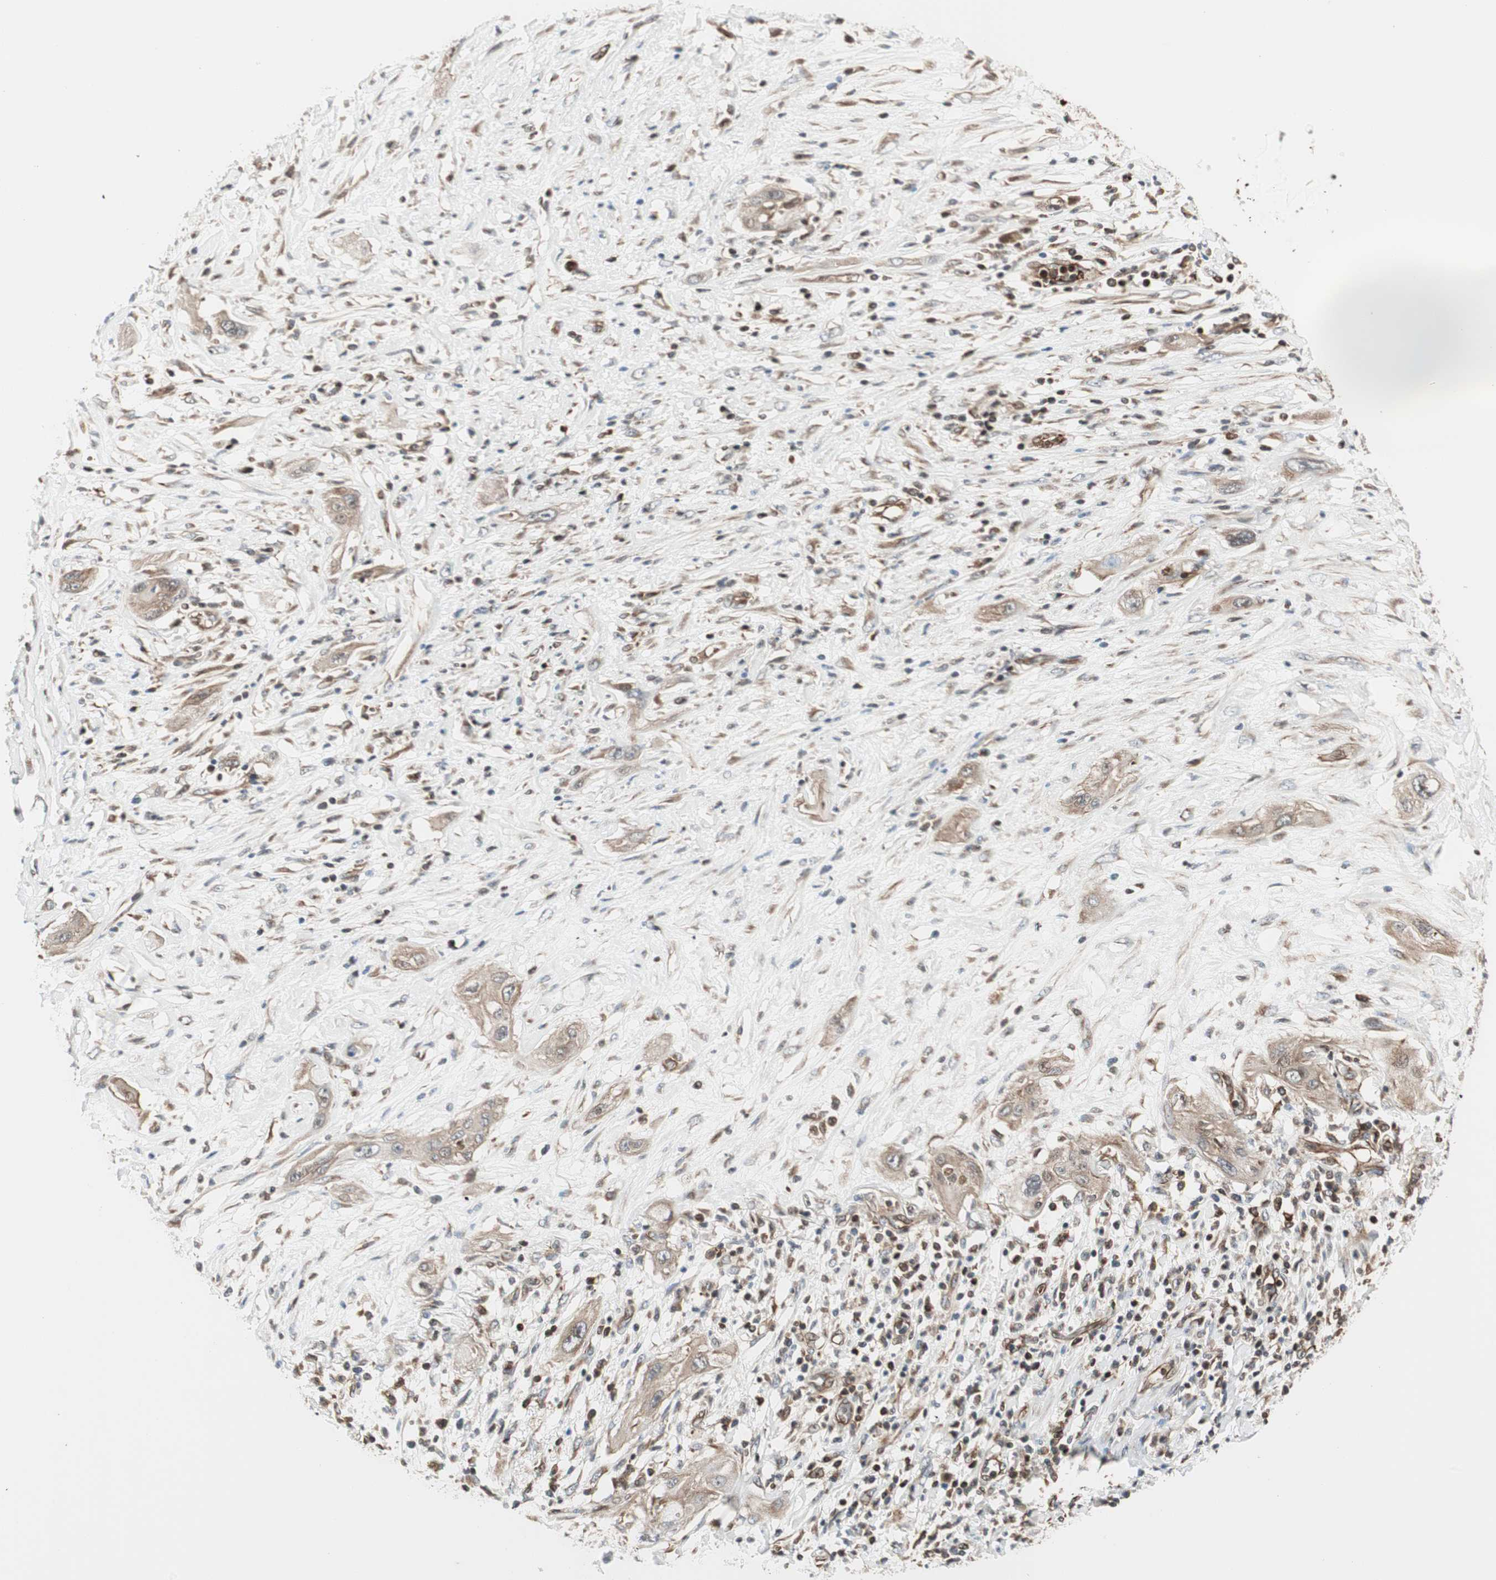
{"staining": {"intensity": "weak", "quantity": ">75%", "location": "cytoplasmic/membranous"}, "tissue": "lung cancer", "cell_type": "Tumor cells", "image_type": "cancer", "snomed": [{"axis": "morphology", "description": "Squamous cell carcinoma, NOS"}, {"axis": "topography", "description": "Lung"}], "caption": "Lung squamous cell carcinoma tissue demonstrates weak cytoplasmic/membranous positivity in approximately >75% of tumor cells", "gene": "MAD2L2", "patient": {"sex": "female", "age": 47}}